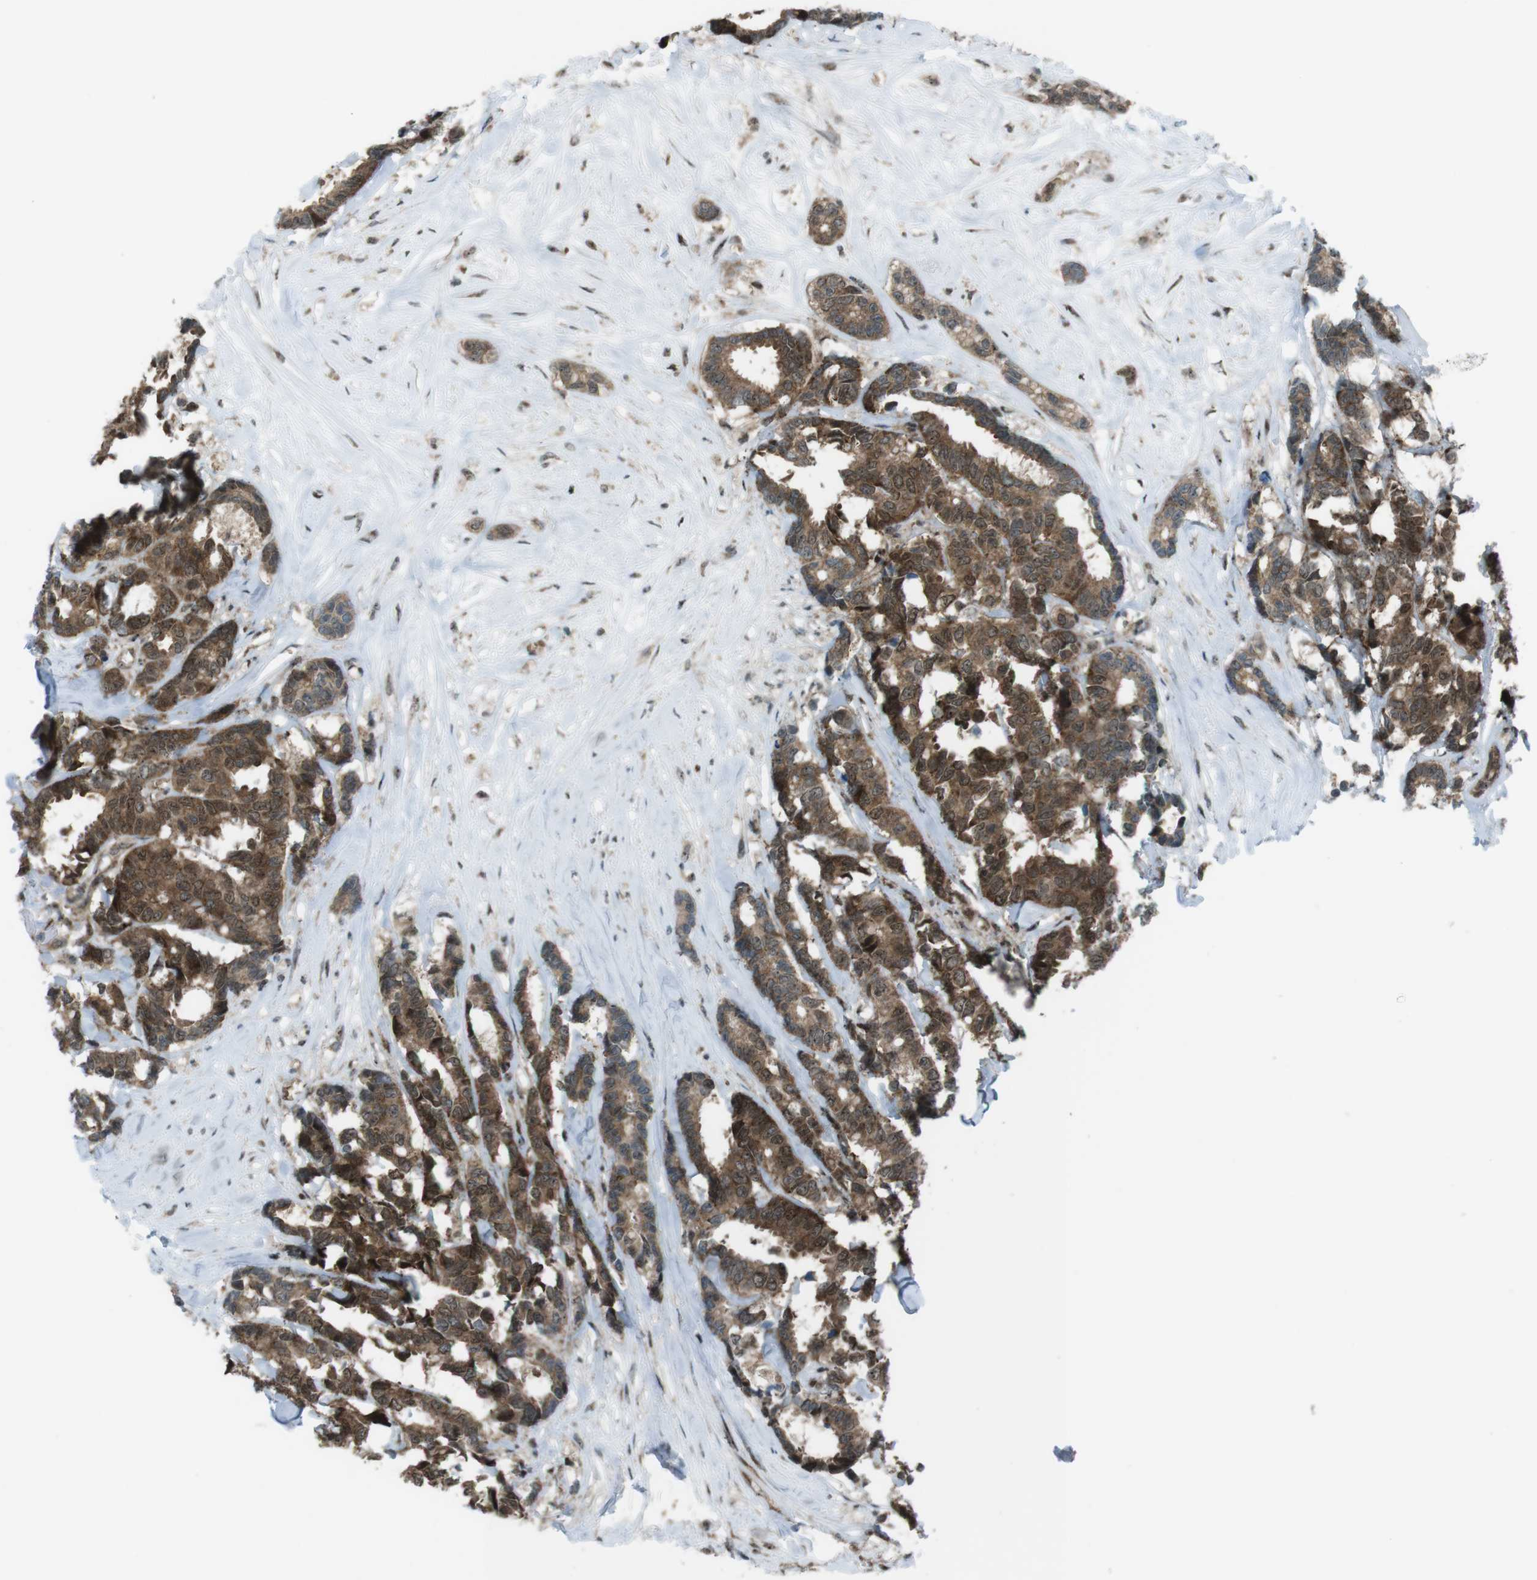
{"staining": {"intensity": "strong", "quantity": ">75%", "location": "cytoplasmic/membranous,nuclear"}, "tissue": "breast cancer", "cell_type": "Tumor cells", "image_type": "cancer", "snomed": [{"axis": "morphology", "description": "Duct carcinoma"}, {"axis": "topography", "description": "Breast"}], "caption": "The image reveals immunohistochemical staining of breast cancer (invasive ductal carcinoma). There is strong cytoplasmic/membranous and nuclear staining is identified in about >75% of tumor cells.", "gene": "CSNK1D", "patient": {"sex": "female", "age": 87}}